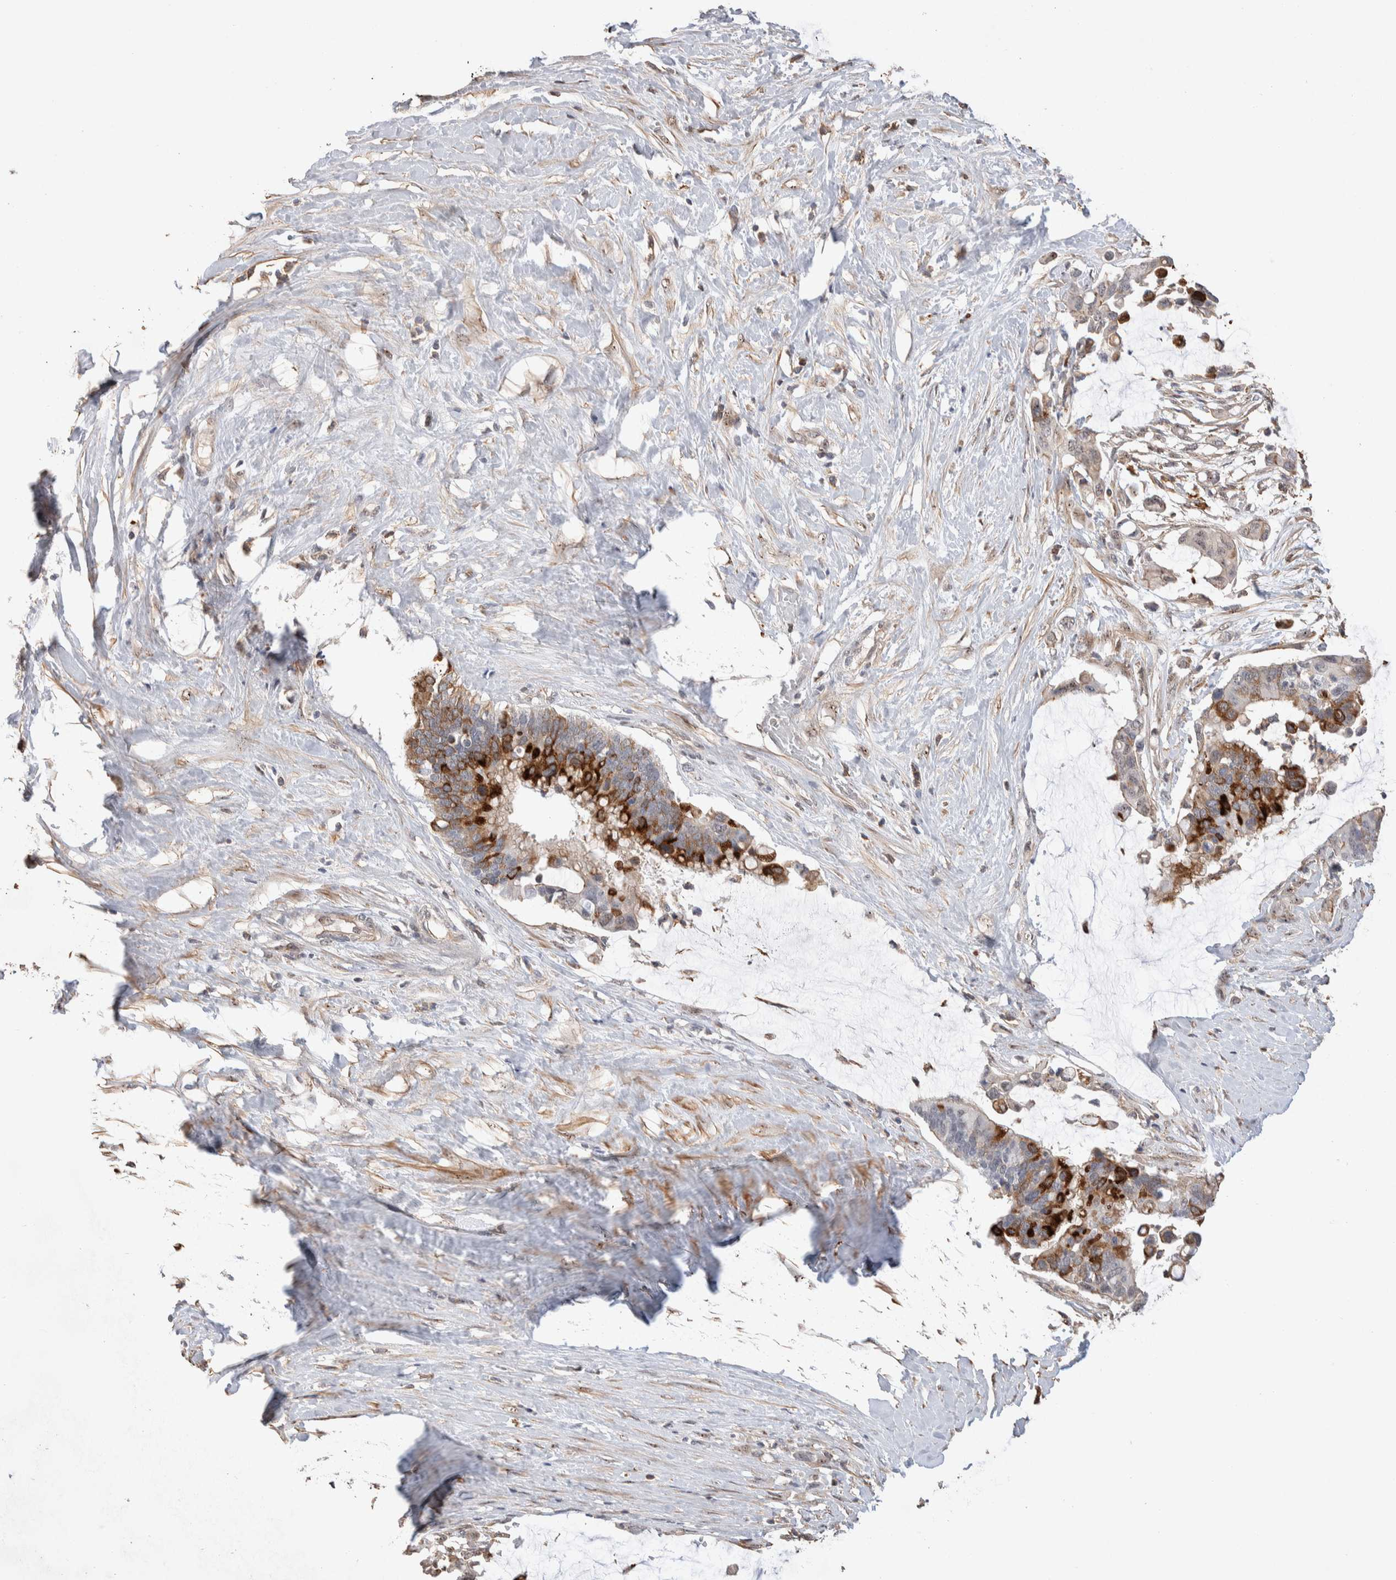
{"staining": {"intensity": "strong", "quantity": ">75%", "location": "cytoplasmic/membranous"}, "tissue": "pancreatic cancer", "cell_type": "Tumor cells", "image_type": "cancer", "snomed": [{"axis": "morphology", "description": "Adenocarcinoma, NOS"}, {"axis": "topography", "description": "Pancreas"}], "caption": "Strong cytoplasmic/membranous expression is seen in approximately >75% of tumor cells in pancreatic cancer (adenocarcinoma). Using DAB (brown) and hematoxylin (blue) stains, captured at high magnification using brightfield microscopy.", "gene": "ZNF704", "patient": {"sex": "male", "age": 41}}